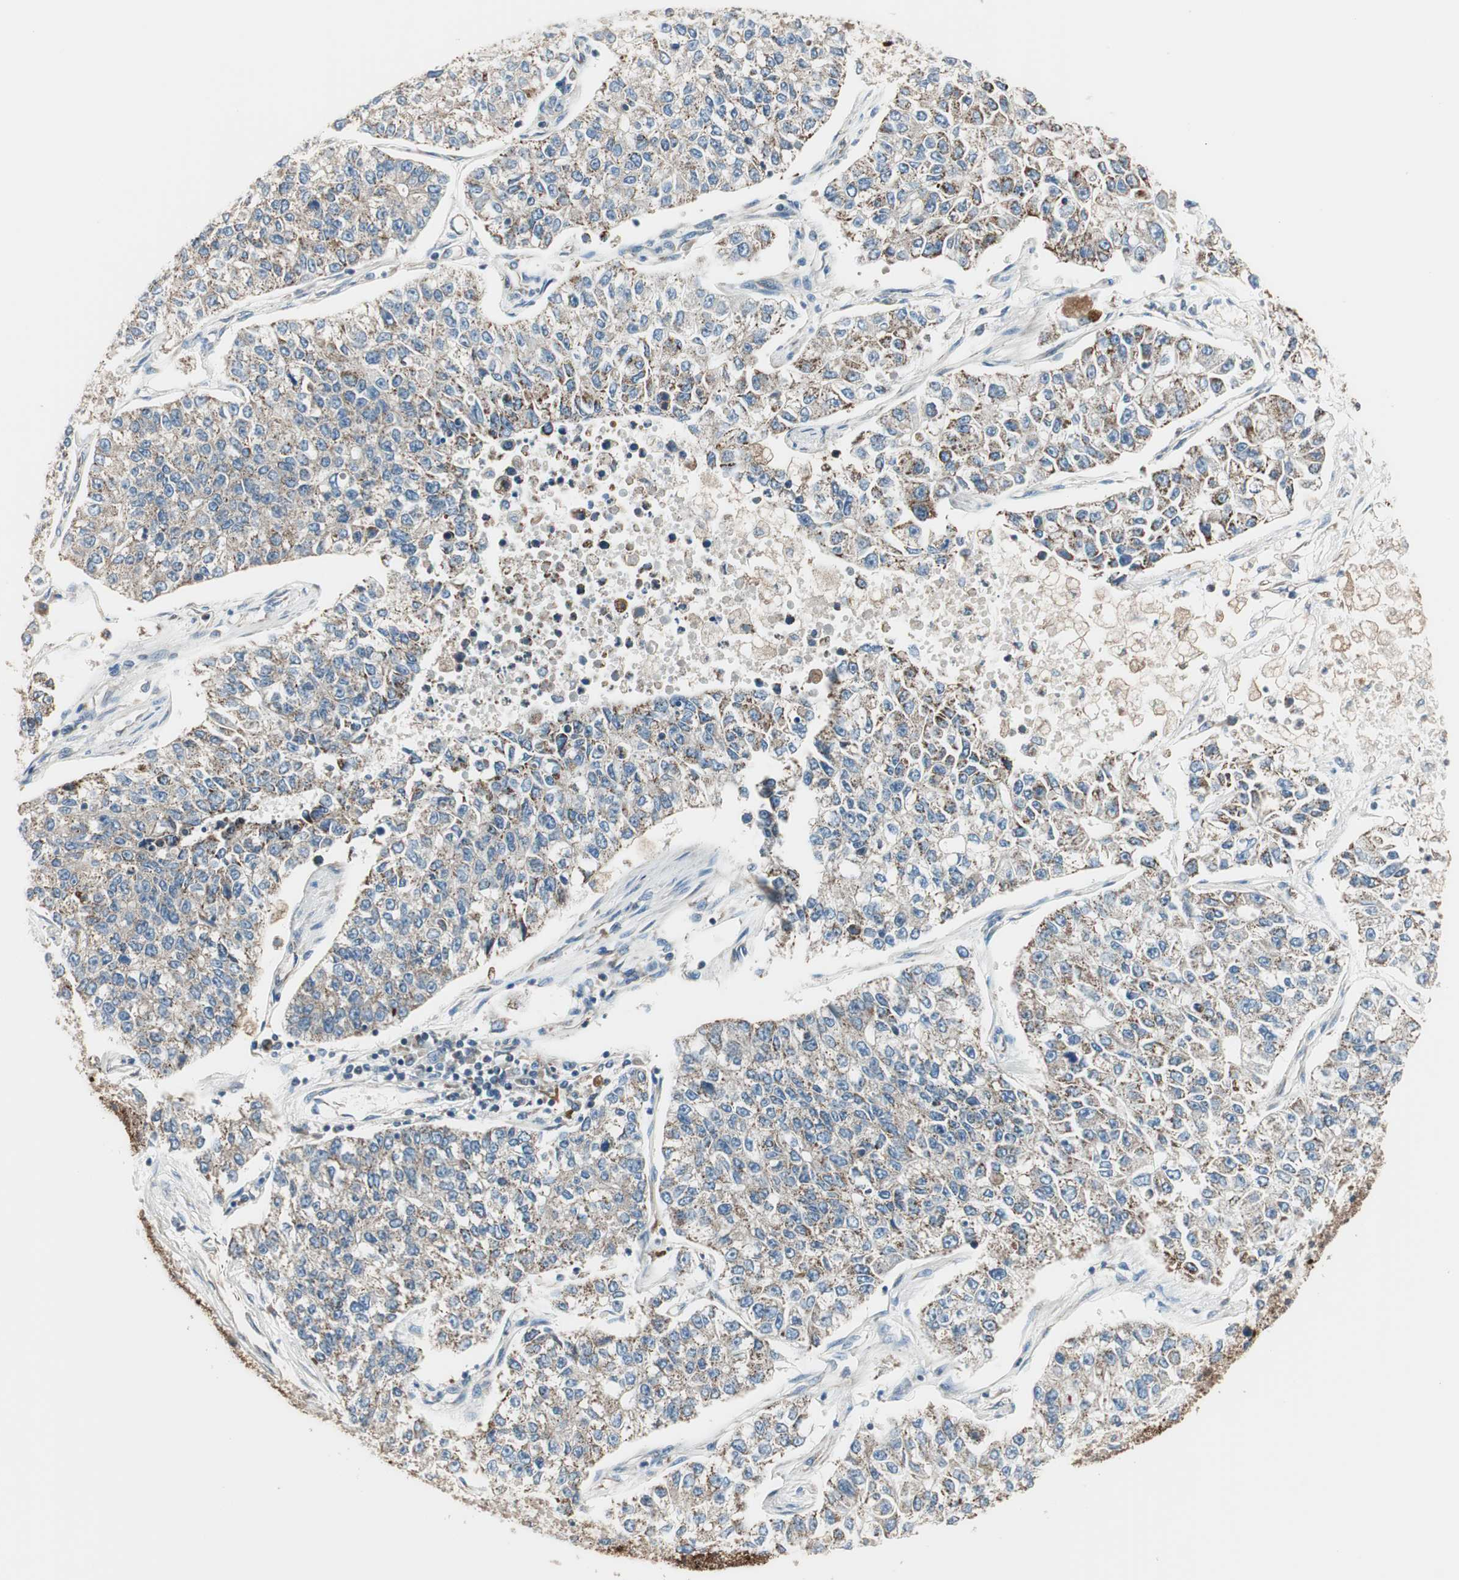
{"staining": {"intensity": "weak", "quantity": ">75%", "location": "cytoplasmic/membranous"}, "tissue": "lung cancer", "cell_type": "Tumor cells", "image_type": "cancer", "snomed": [{"axis": "morphology", "description": "Adenocarcinoma, NOS"}, {"axis": "topography", "description": "Lung"}], "caption": "Immunohistochemical staining of human adenocarcinoma (lung) exhibits low levels of weak cytoplasmic/membranous positivity in approximately >75% of tumor cells. (Stains: DAB (3,3'-diaminobenzidine) in brown, nuclei in blue, Microscopy: brightfield microscopy at high magnification).", "gene": "SRCIN1", "patient": {"sex": "male", "age": 49}}